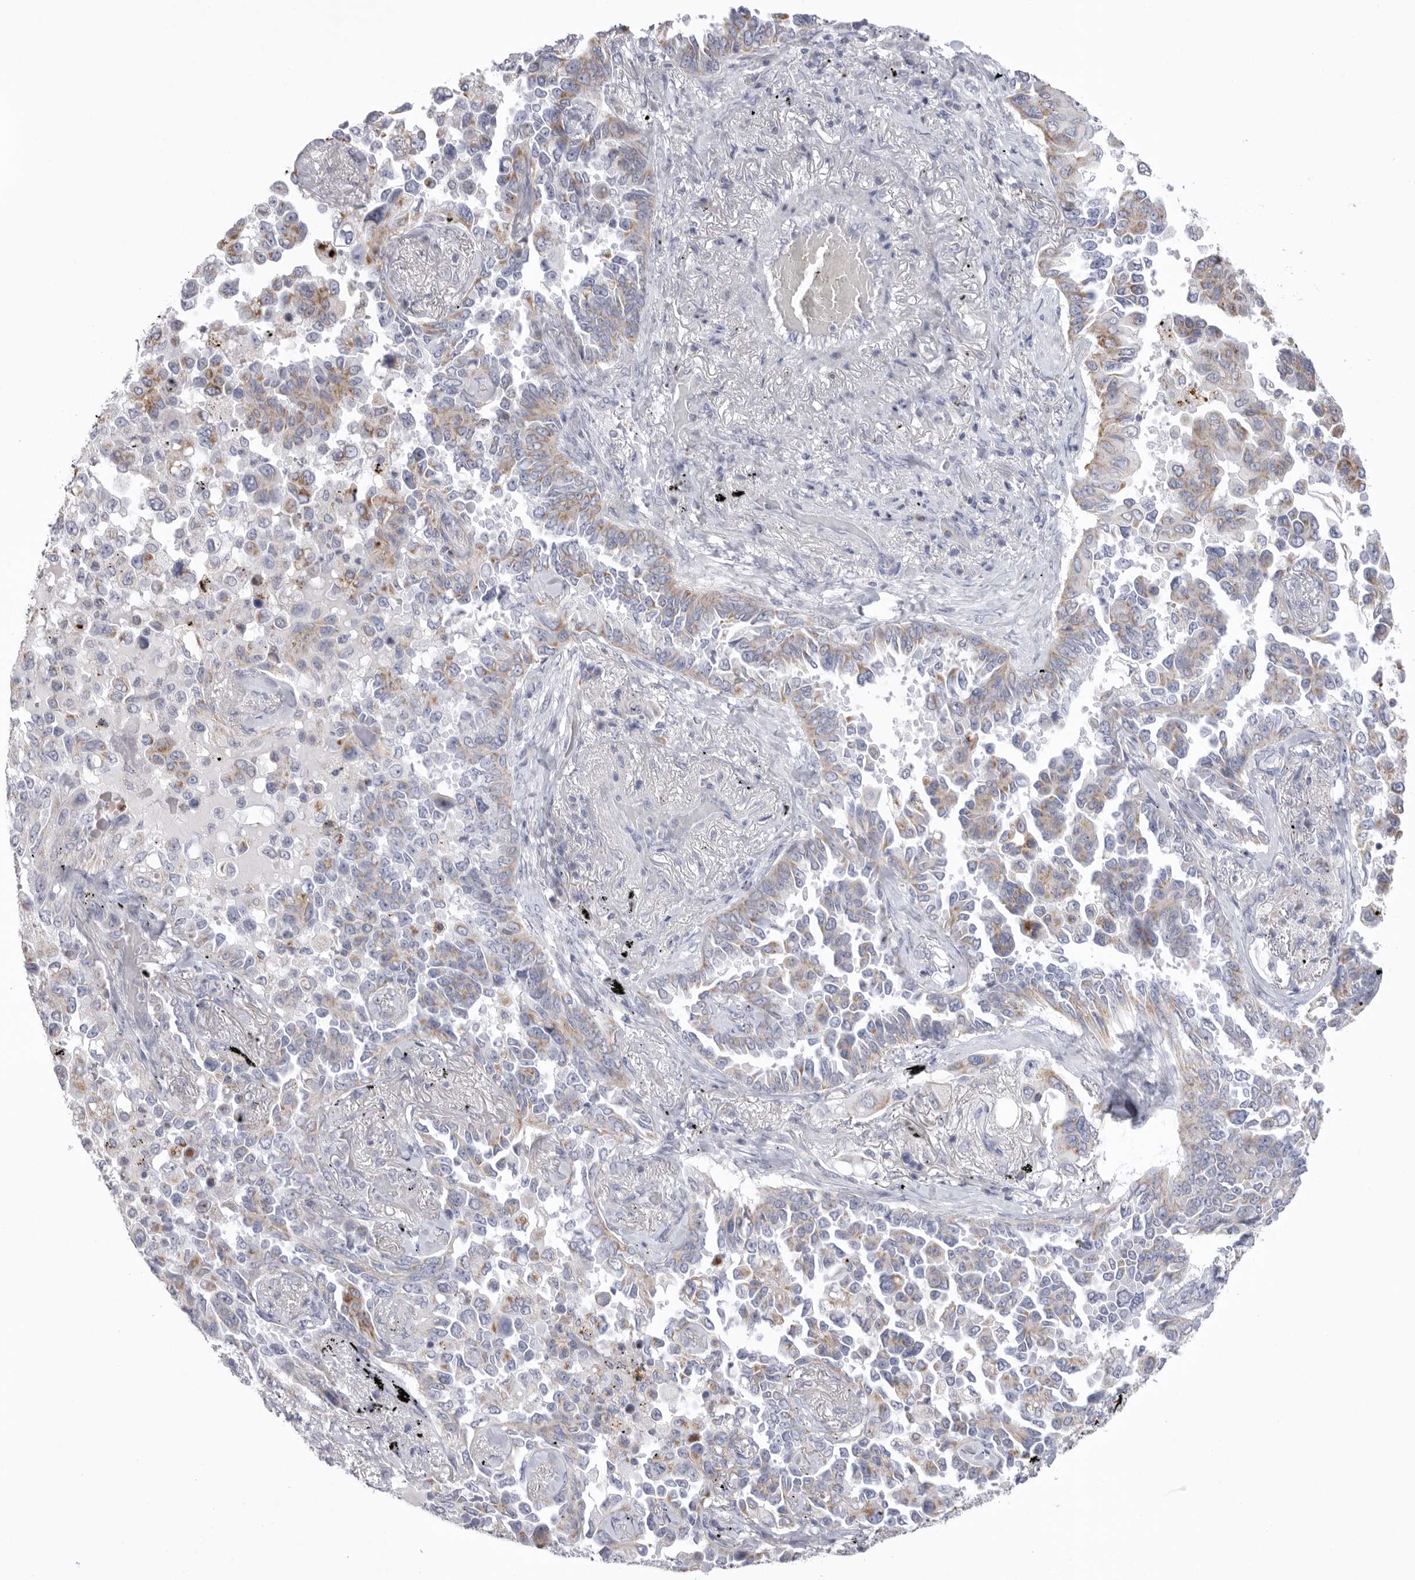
{"staining": {"intensity": "weak", "quantity": "<25%", "location": "cytoplasmic/membranous"}, "tissue": "lung cancer", "cell_type": "Tumor cells", "image_type": "cancer", "snomed": [{"axis": "morphology", "description": "Adenocarcinoma, NOS"}, {"axis": "topography", "description": "Lung"}], "caption": "IHC image of neoplastic tissue: human lung cancer (adenocarcinoma) stained with DAB (3,3'-diaminobenzidine) demonstrates no significant protein expression in tumor cells.", "gene": "VDAC3", "patient": {"sex": "female", "age": 67}}